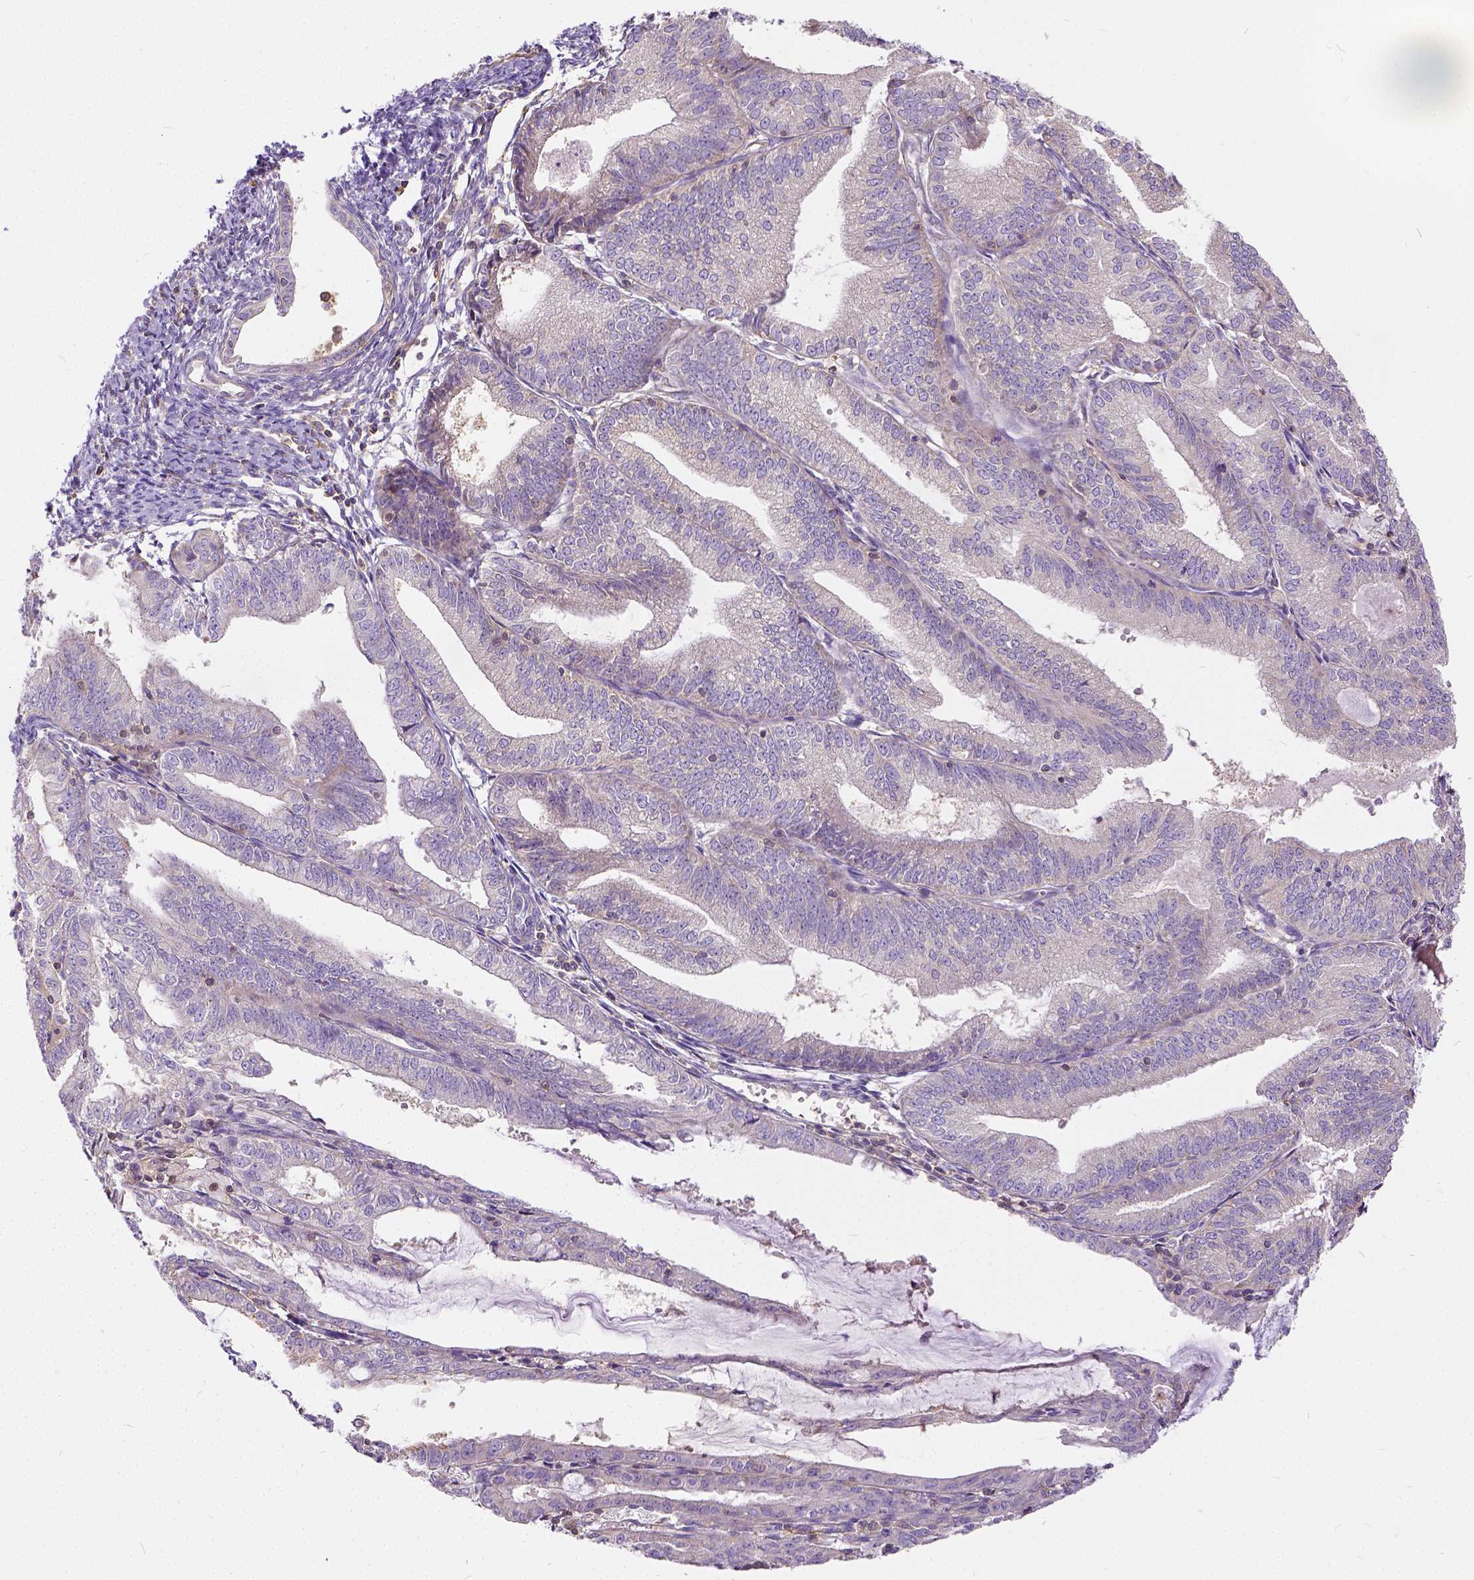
{"staining": {"intensity": "negative", "quantity": "none", "location": "none"}, "tissue": "endometrial cancer", "cell_type": "Tumor cells", "image_type": "cancer", "snomed": [{"axis": "morphology", "description": "Adenocarcinoma, NOS"}, {"axis": "topography", "description": "Endometrium"}], "caption": "This is a micrograph of IHC staining of adenocarcinoma (endometrial), which shows no expression in tumor cells.", "gene": "CADM4", "patient": {"sex": "female", "age": 70}}